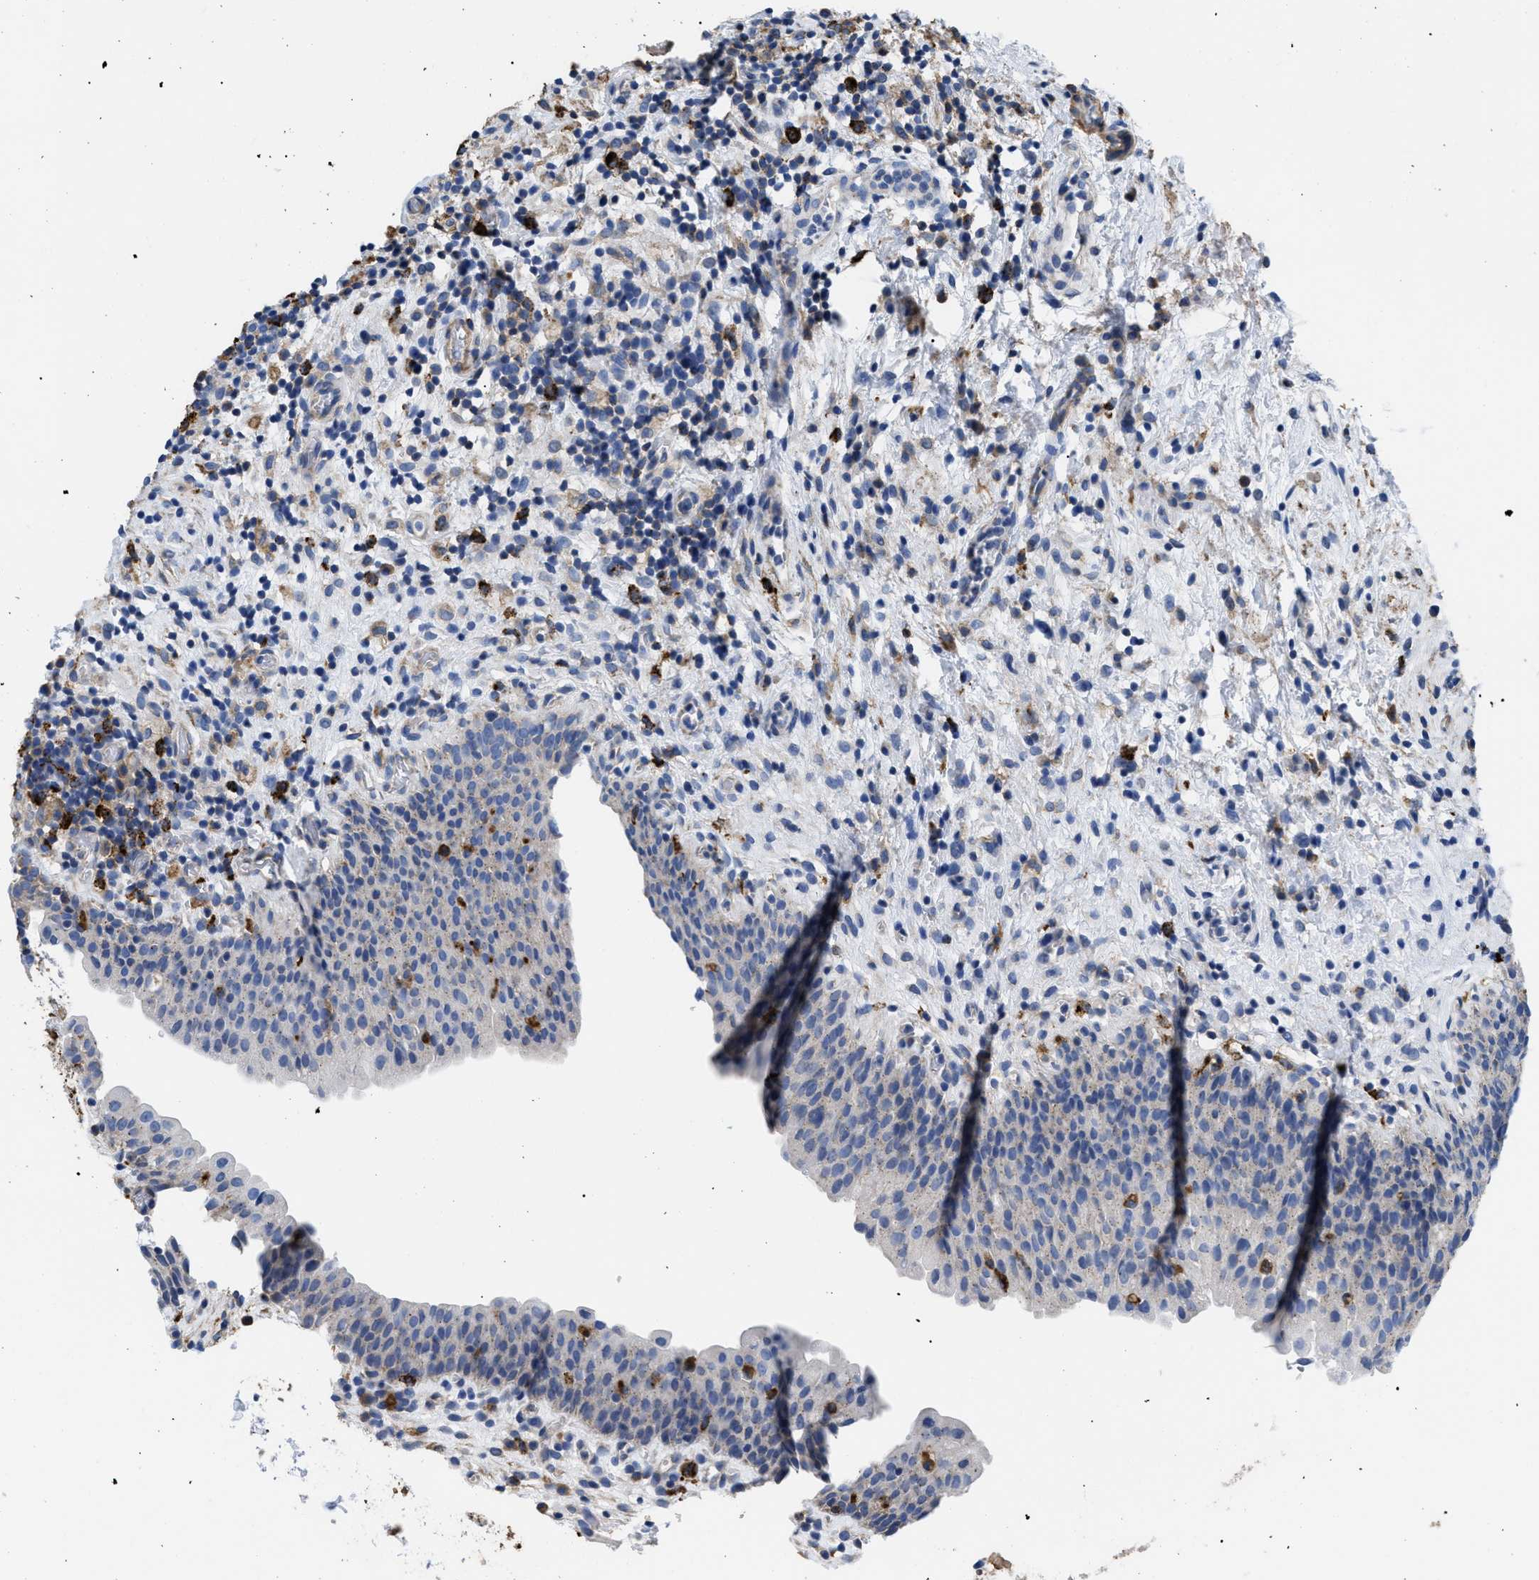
{"staining": {"intensity": "weak", "quantity": "<25%", "location": "cytoplasmic/membranous"}, "tissue": "urinary bladder", "cell_type": "Urothelial cells", "image_type": "normal", "snomed": [{"axis": "morphology", "description": "Normal tissue, NOS"}, {"axis": "topography", "description": "Urinary bladder"}], "caption": "This photomicrograph is of benign urinary bladder stained with IHC to label a protein in brown with the nuclei are counter-stained blue. There is no staining in urothelial cells.", "gene": "HLA", "patient": {"sex": "male", "age": 37}}